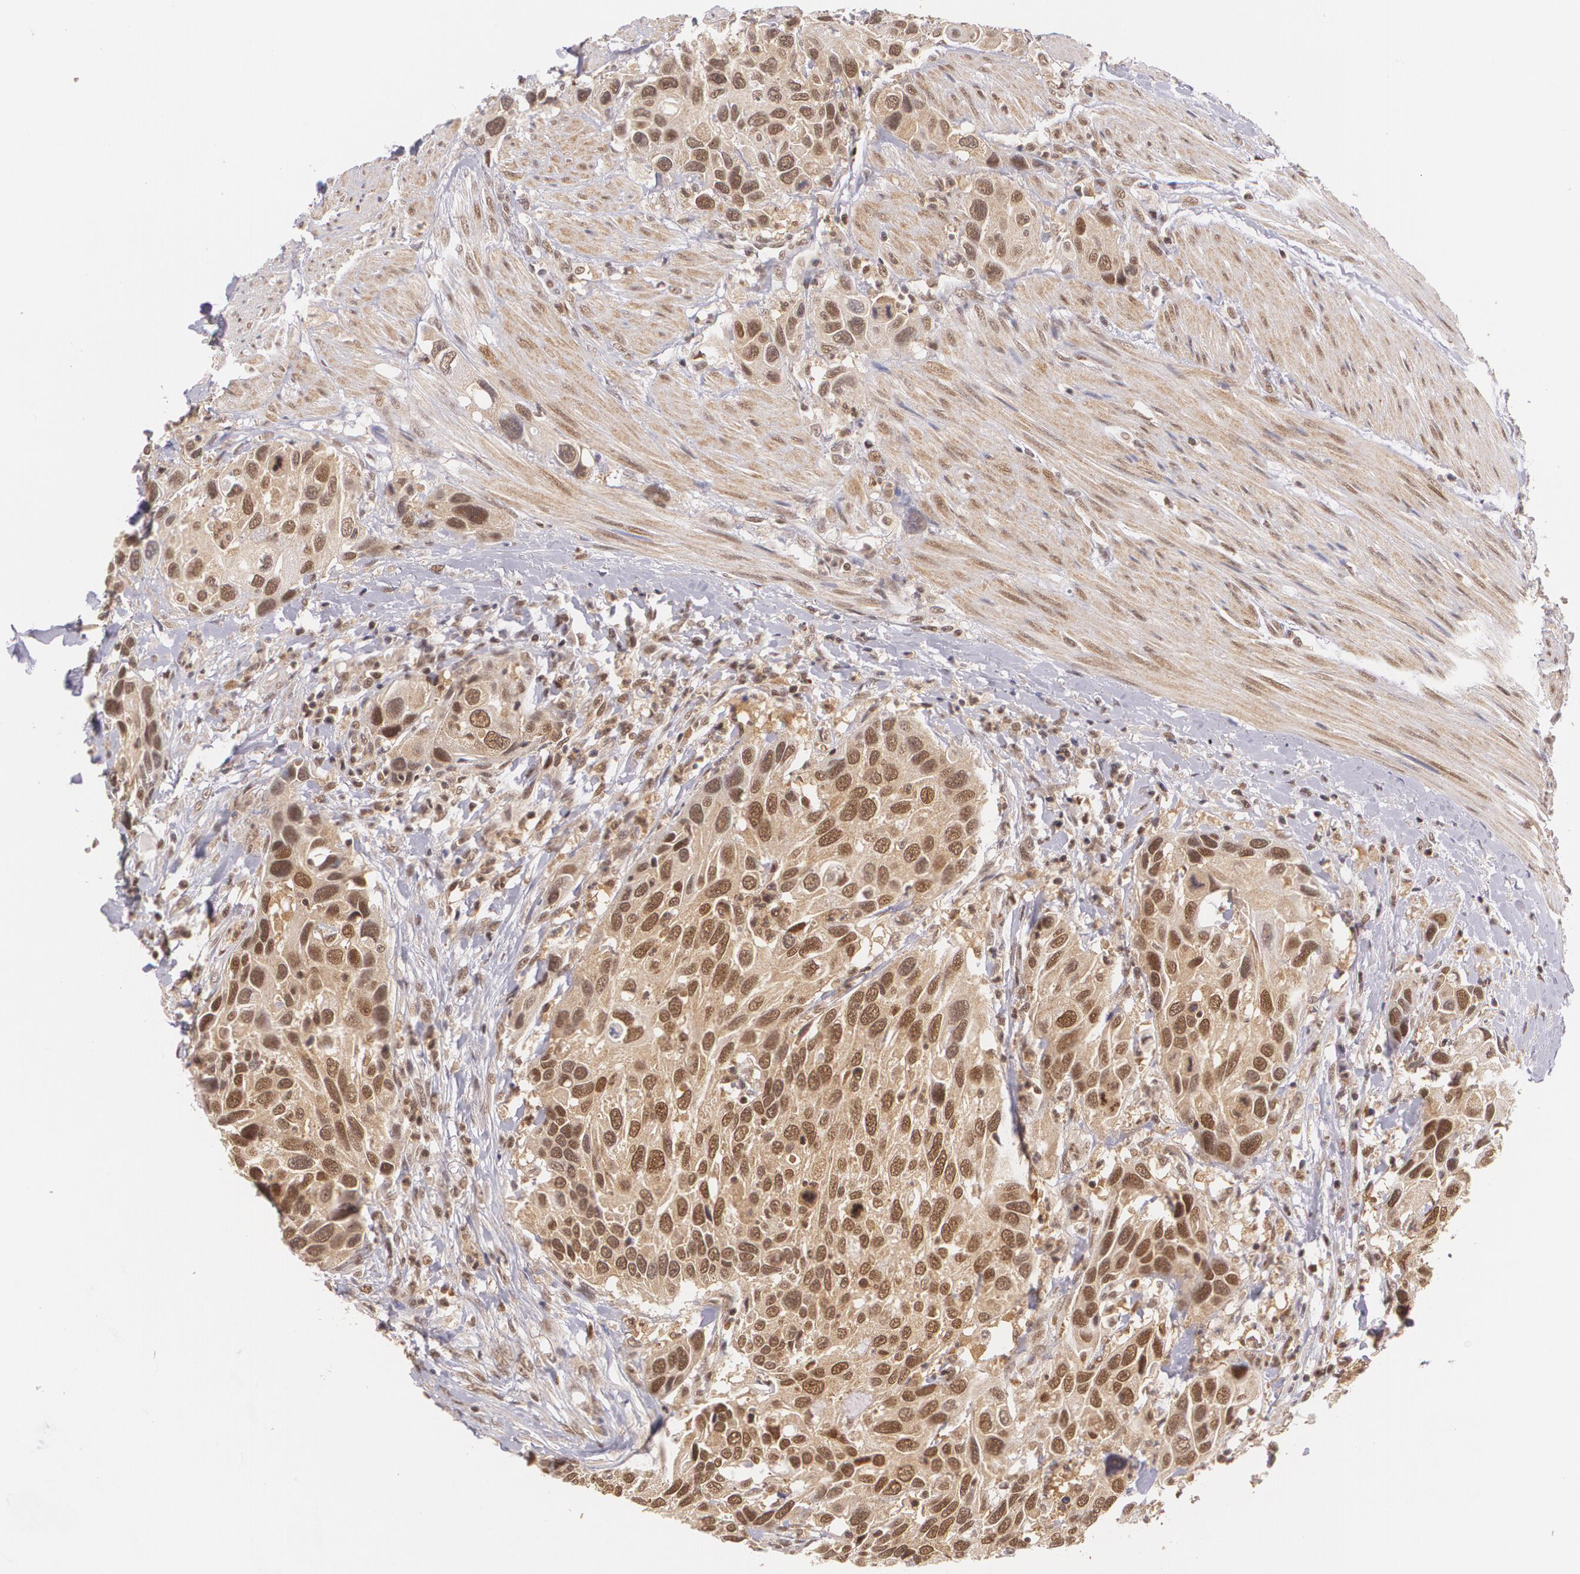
{"staining": {"intensity": "moderate", "quantity": ">75%", "location": "cytoplasmic/membranous,nuclear"}, "tissue": "urothelial cancer", "cell_type": "Tumor cells", "image_type": "cancer", "snomed": [{"axis": "morphology", "description": "Urothelial carcinoma, High grade"}, {"axis": "topography", "description": "Urinary bladder"}], "caption": "Tumor cells demonstrate medium levels of moderate cytoplasmic/membranous and nuclear staining in approximately >75% of cells in high-grade urothelial carcinoma.", "gene": "CUL2", "patient": {"sex": "male", "age": 66}}